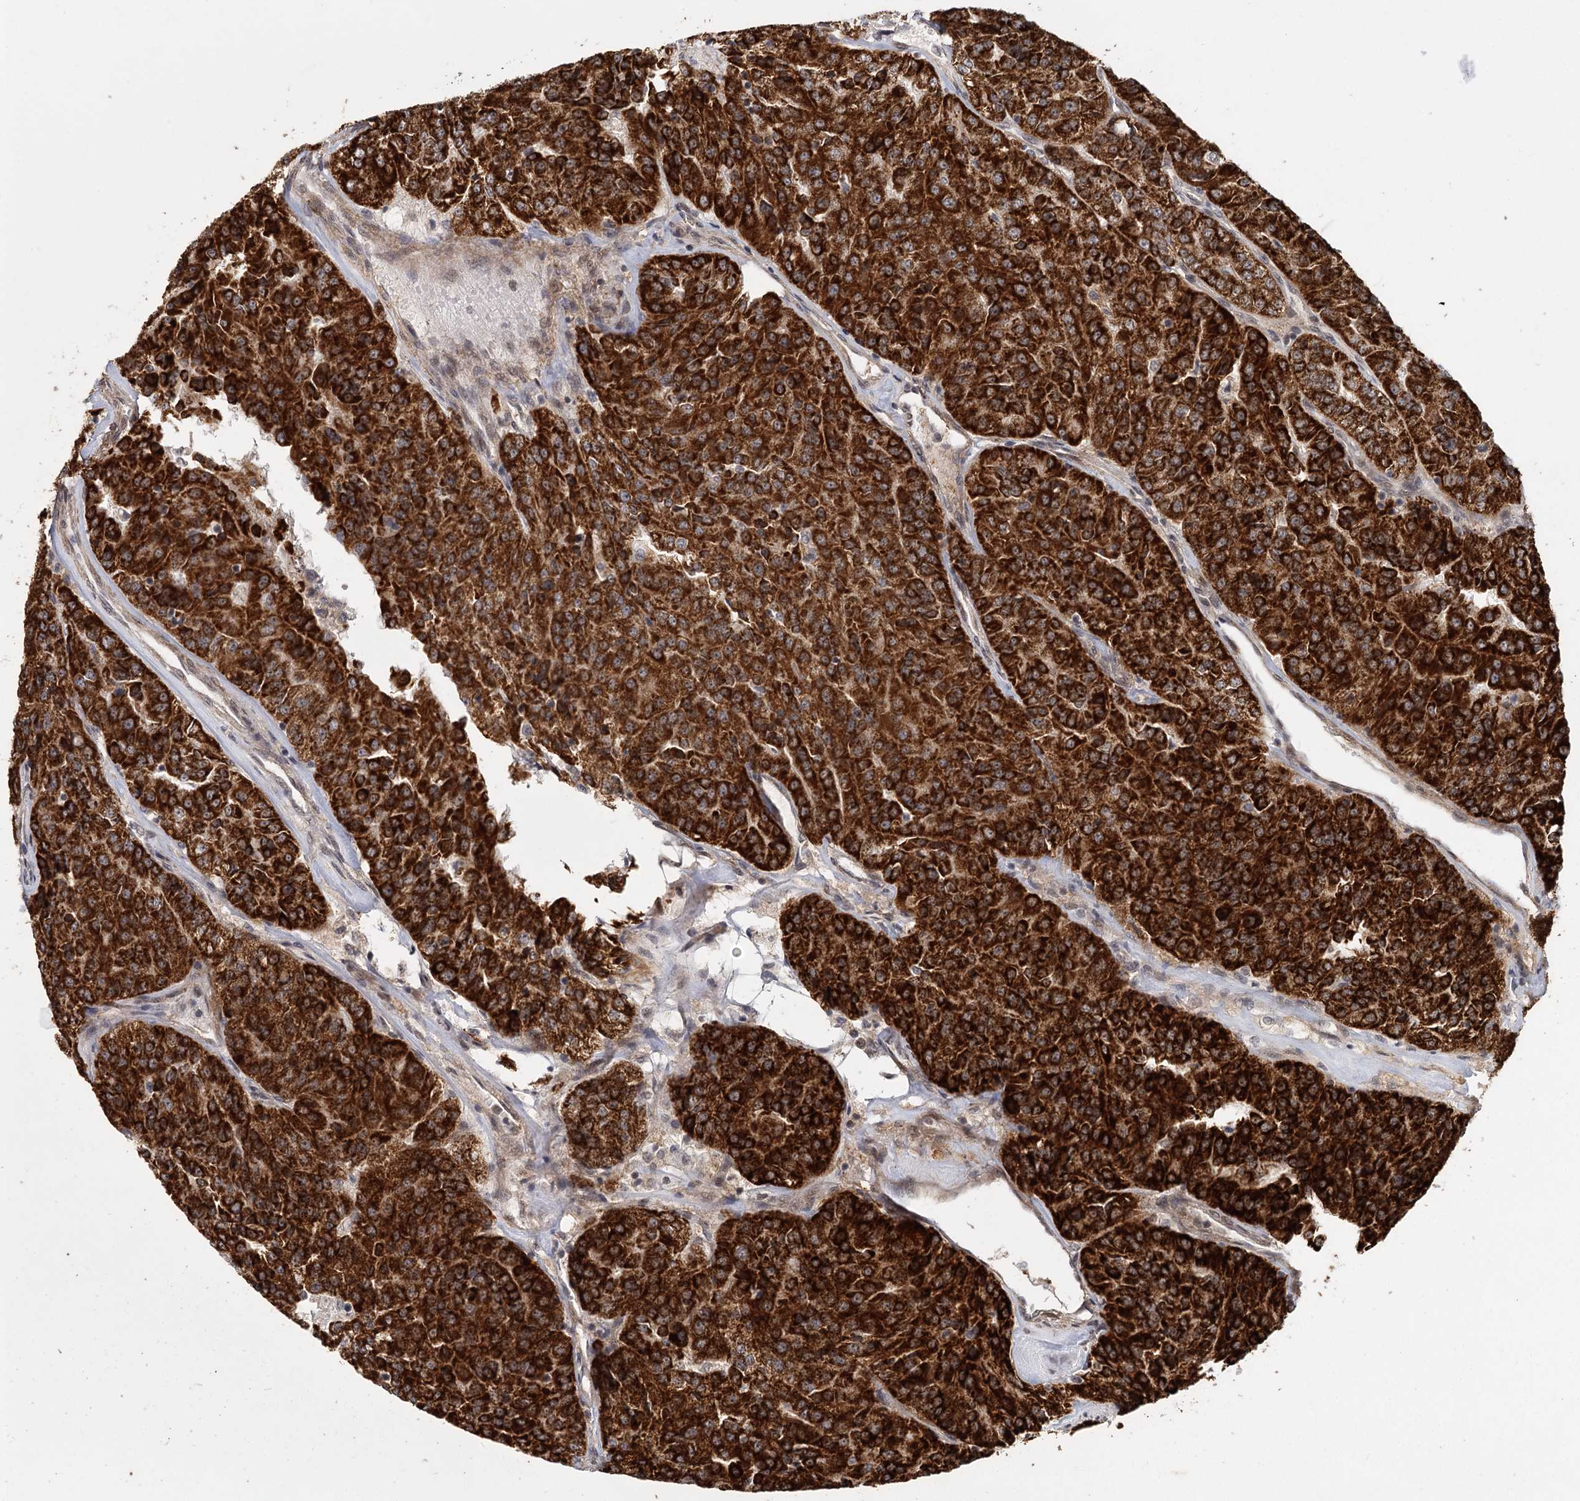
{"staining": {"intensity": "strong", "quantity": ">75%", "location": "cytoplasmic/membranous"}, "tissue": "renal cancer", "cell_type": "Tumor cells", "image_type": "cancer", "snomed": [{"axis": "morphology", "description": "Adenocarcinoma, NOS"}, {"axis": "topography", "description": "Kidney"}], "caption": "About >75% of tumor cells in human renal adenocarcinoma demonstrate strong cytoplasmic/membranous protein expression as visualized by brown immunohistochemical staining.", "gene": "ZCCHC24", "patient": {"sex": "female", "age": 63}}